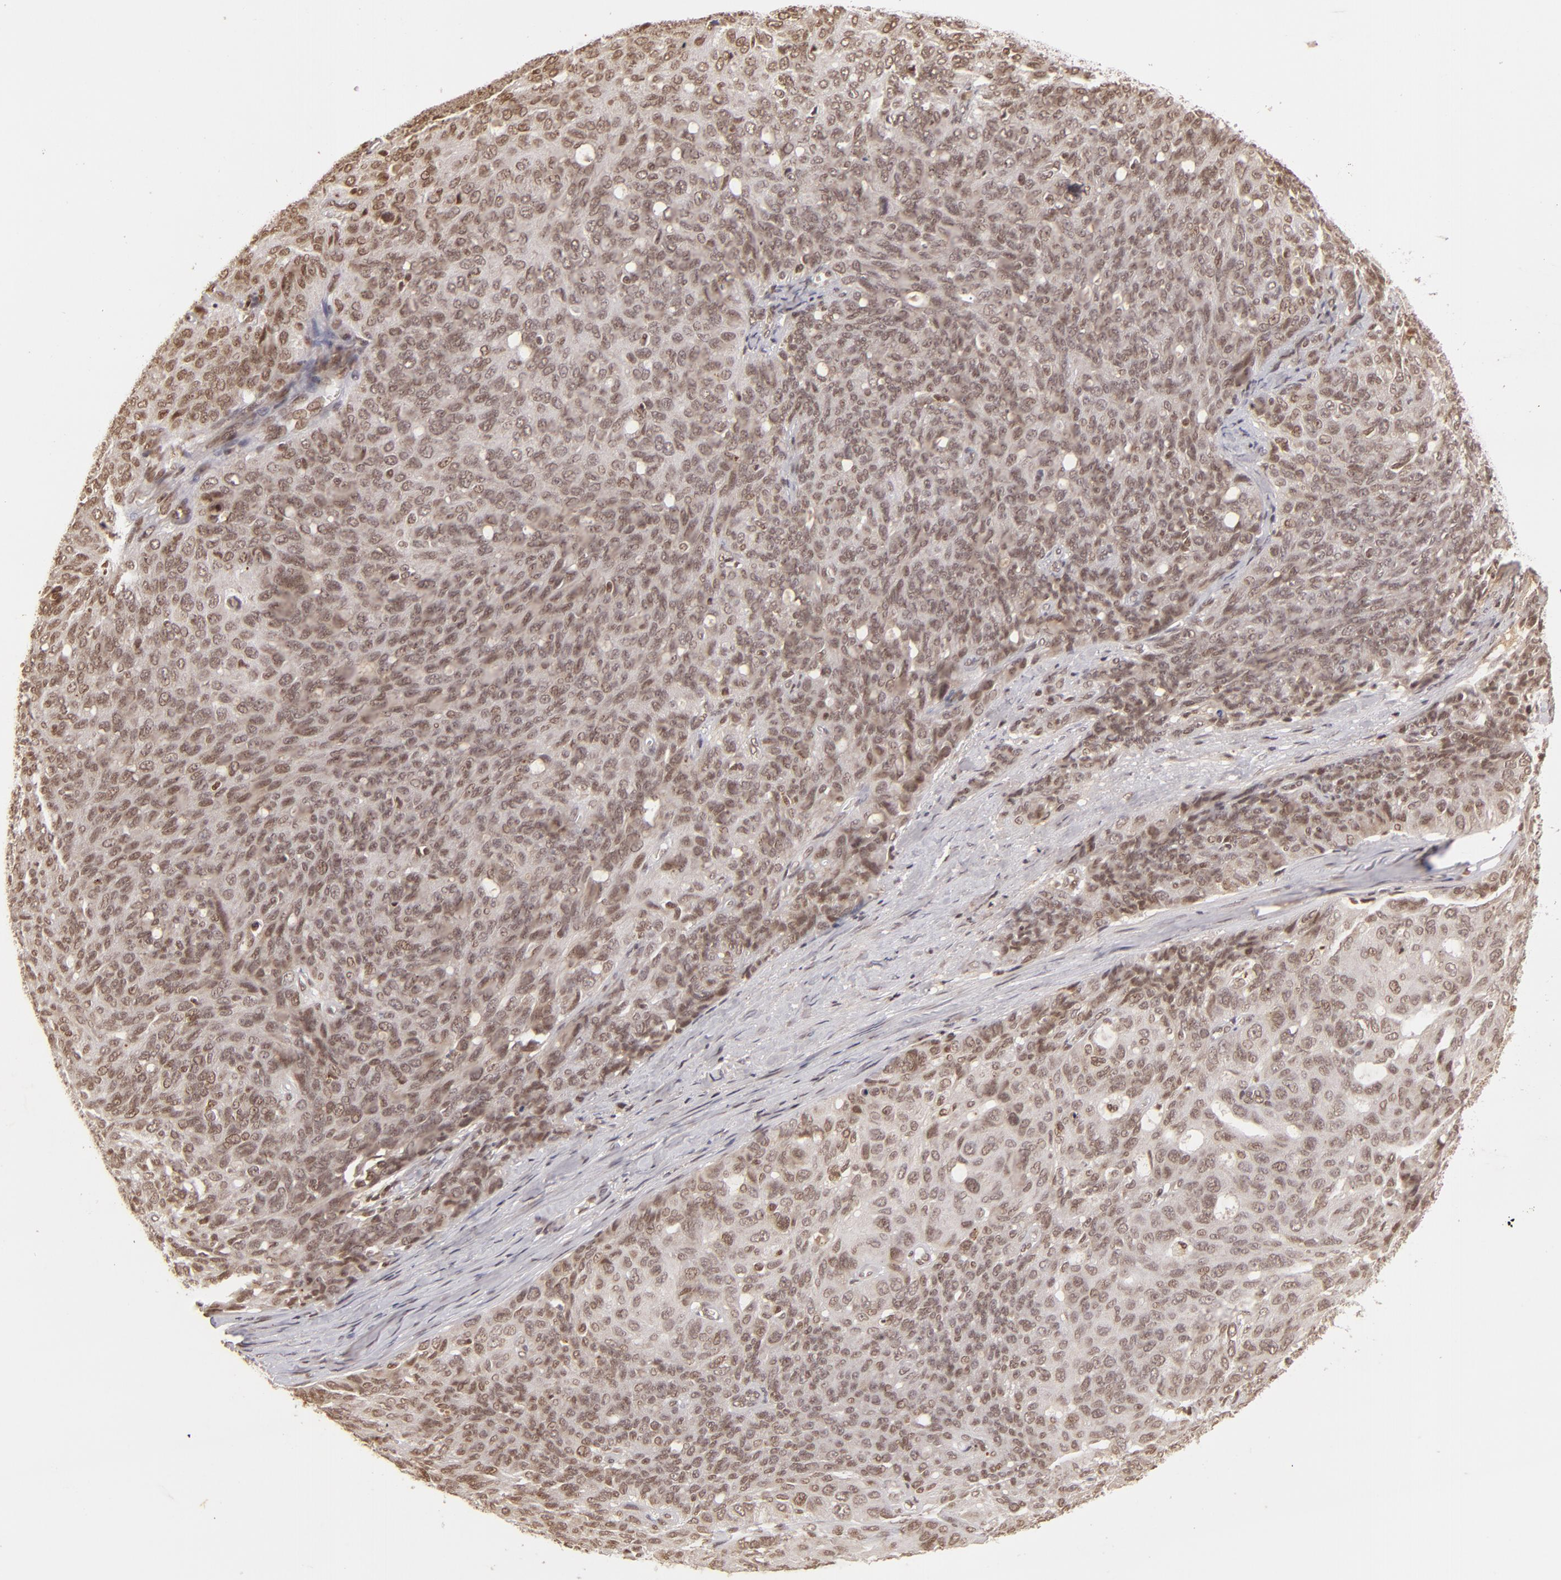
{"staining": {"intensity": "weak", "quantity": "25%-75%", "location": "nuclear"}, "tissue": "ovarian cancer", "cell_type": "Tumor cells", "image_type": "cancer", "snomed": [{"axis": "morphology", "description": "Carcinoma, endometroid"}, {"axis": "topography", "description": "Ovary"}], "caption": "Immunohistochemistry (DAB) staining of human ovarian cancer reveals weak nuclear protein positivity in about 25%-75% of tumor cells.", "gene": "CUL3", "patient": {"sex": "female", "age": 60}}